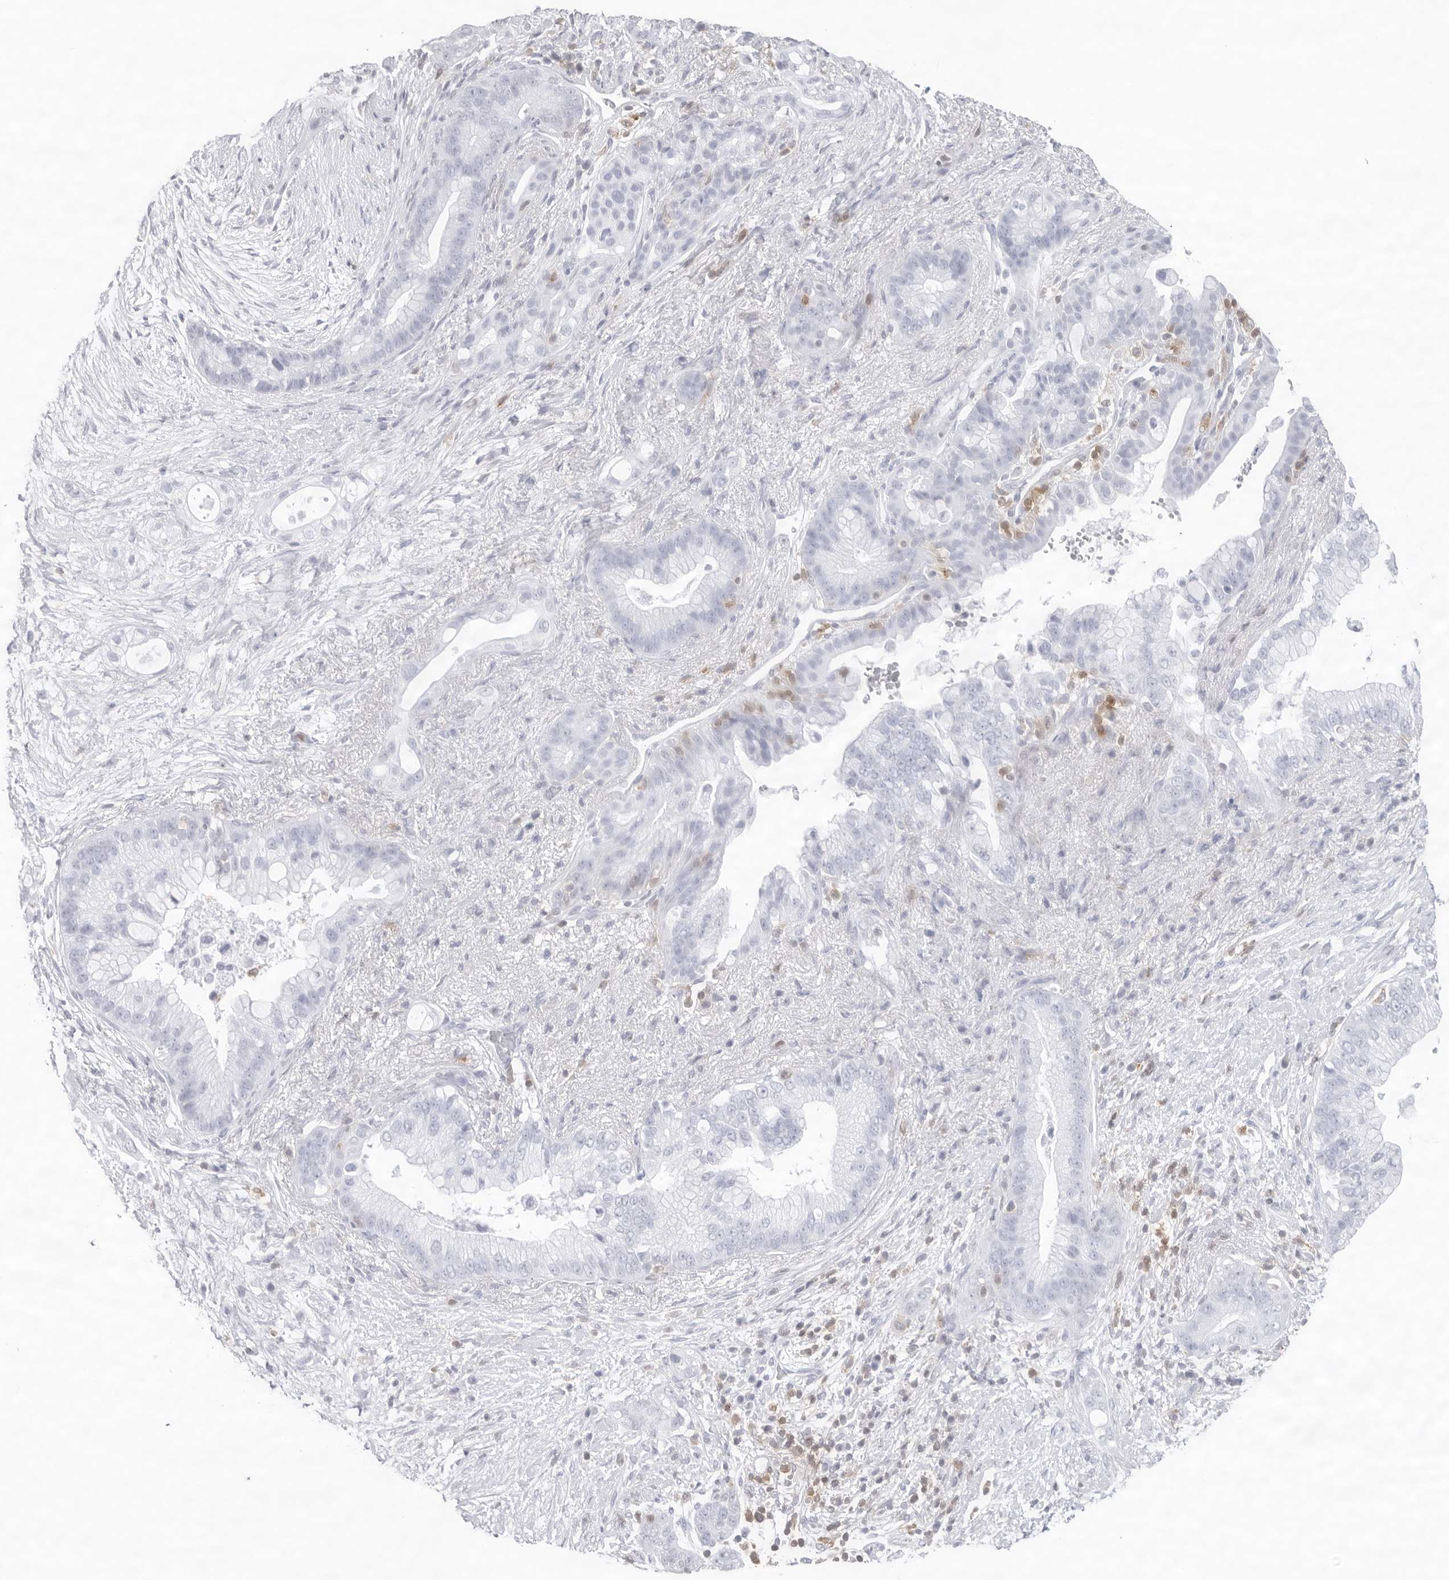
{"staining": {"intensity": "negative", "quantity": "none", "location": "none"}, "tissue": "pancreatic cancer", "cell_type": "Tumor cells", "image_type": "cancer", "snomed": [{"axis": "morphology", "description": "Adenocarcinoma, NOS"}, {"axis": "topography", "description": "Pancreas"}], "caption": "Immunohistochemical staining of pancreatic adenocarcinoma reveals no significant positivity in tumor cells.", "gene": "FMNL1", "patient": {"sex": "male", "age": 53}}